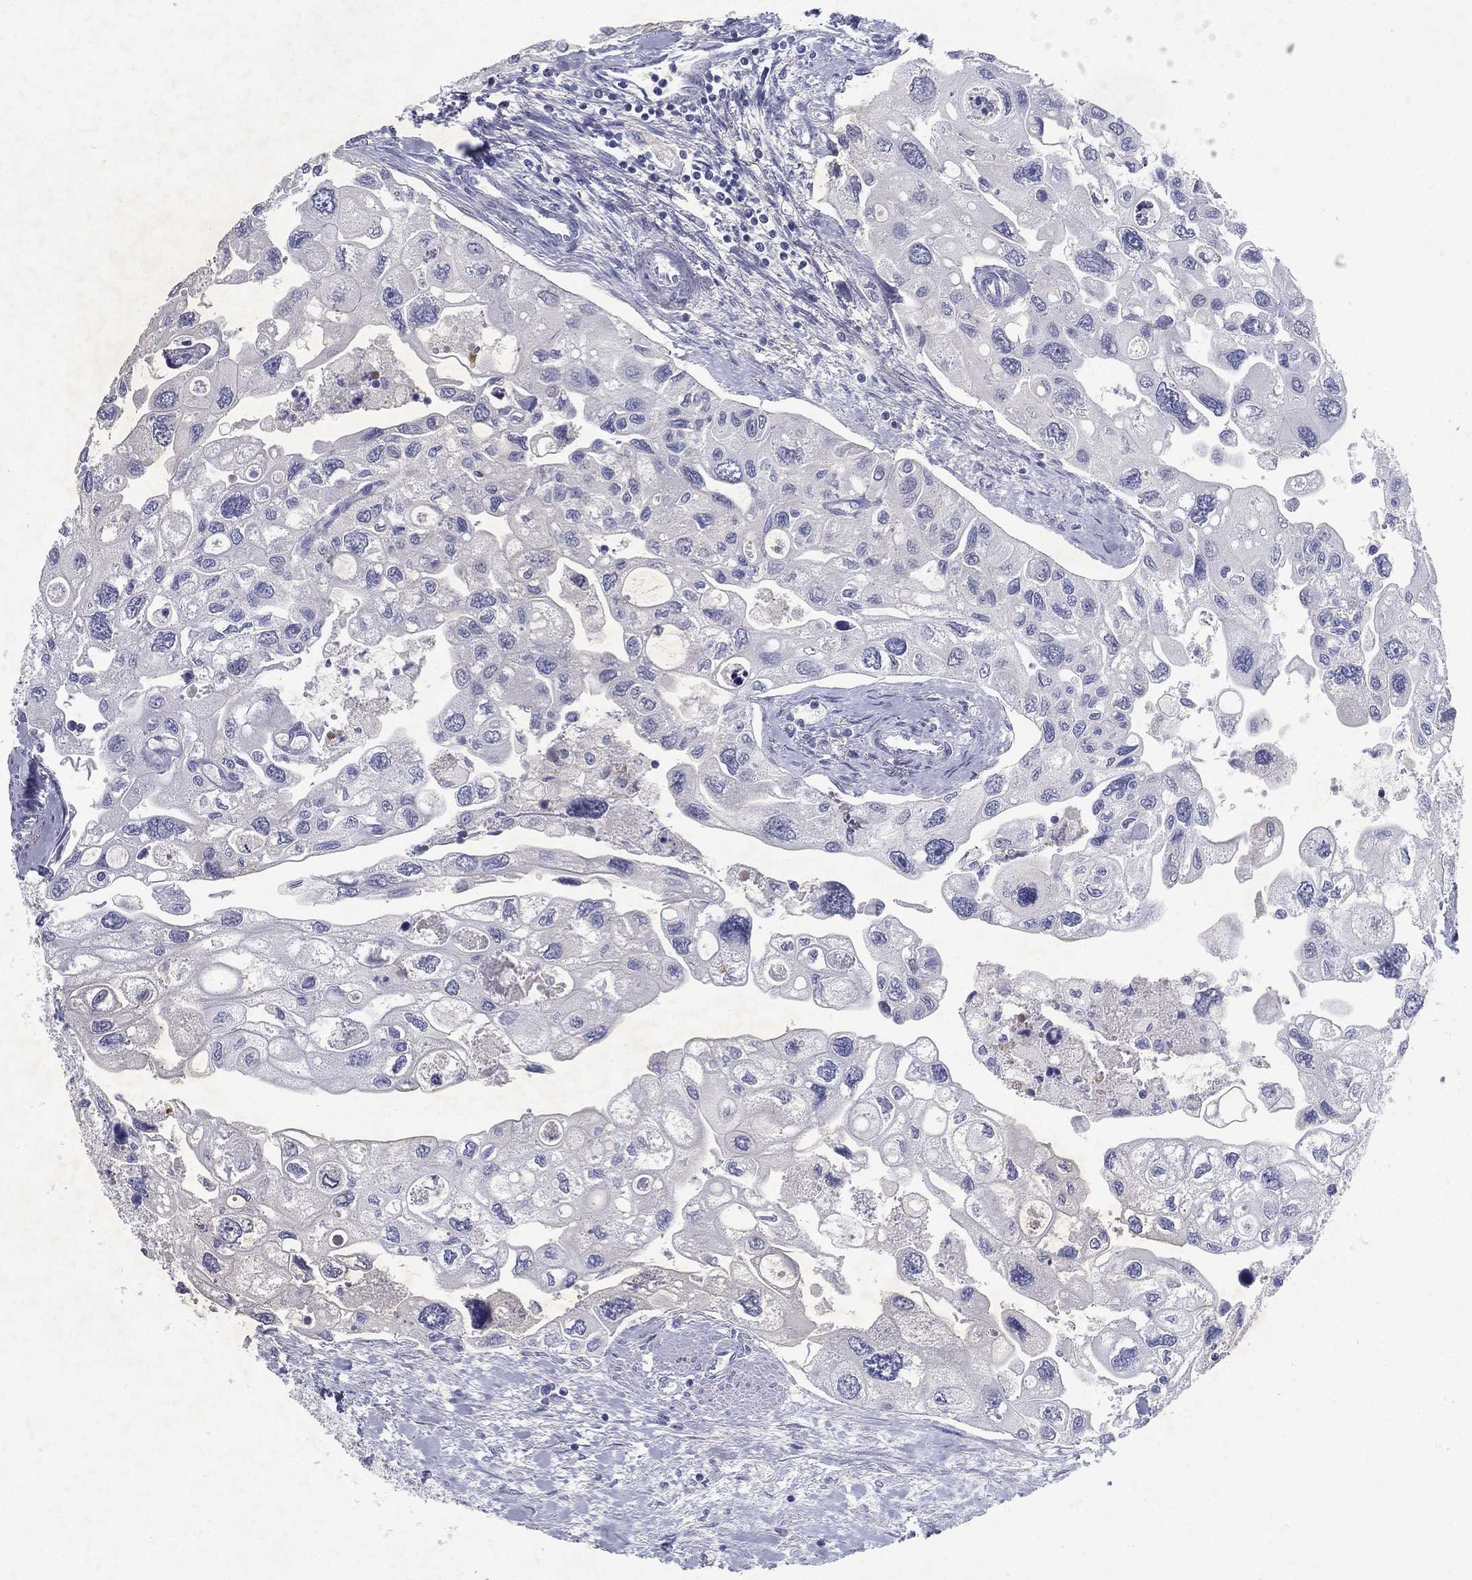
{"staining": {"intensity": "negative", "quantity": "none", "location": "none"}, "tissue": "urothelial cancer", "cell_type": "Tumor cells", "image_type": "cancer", "snomed": [{"axis": "morphology", "description": "Urothelial carcinoma, High grade"}, {"axis": "topography", "description": "Urinary bladder"}], "caption": "Immunohistochemistry of human high-grade urothelial carcinoma demonstrates no staining in tumor cells.", "gene": "RGS13", "patient": {"sex": "male", "age": 59}}